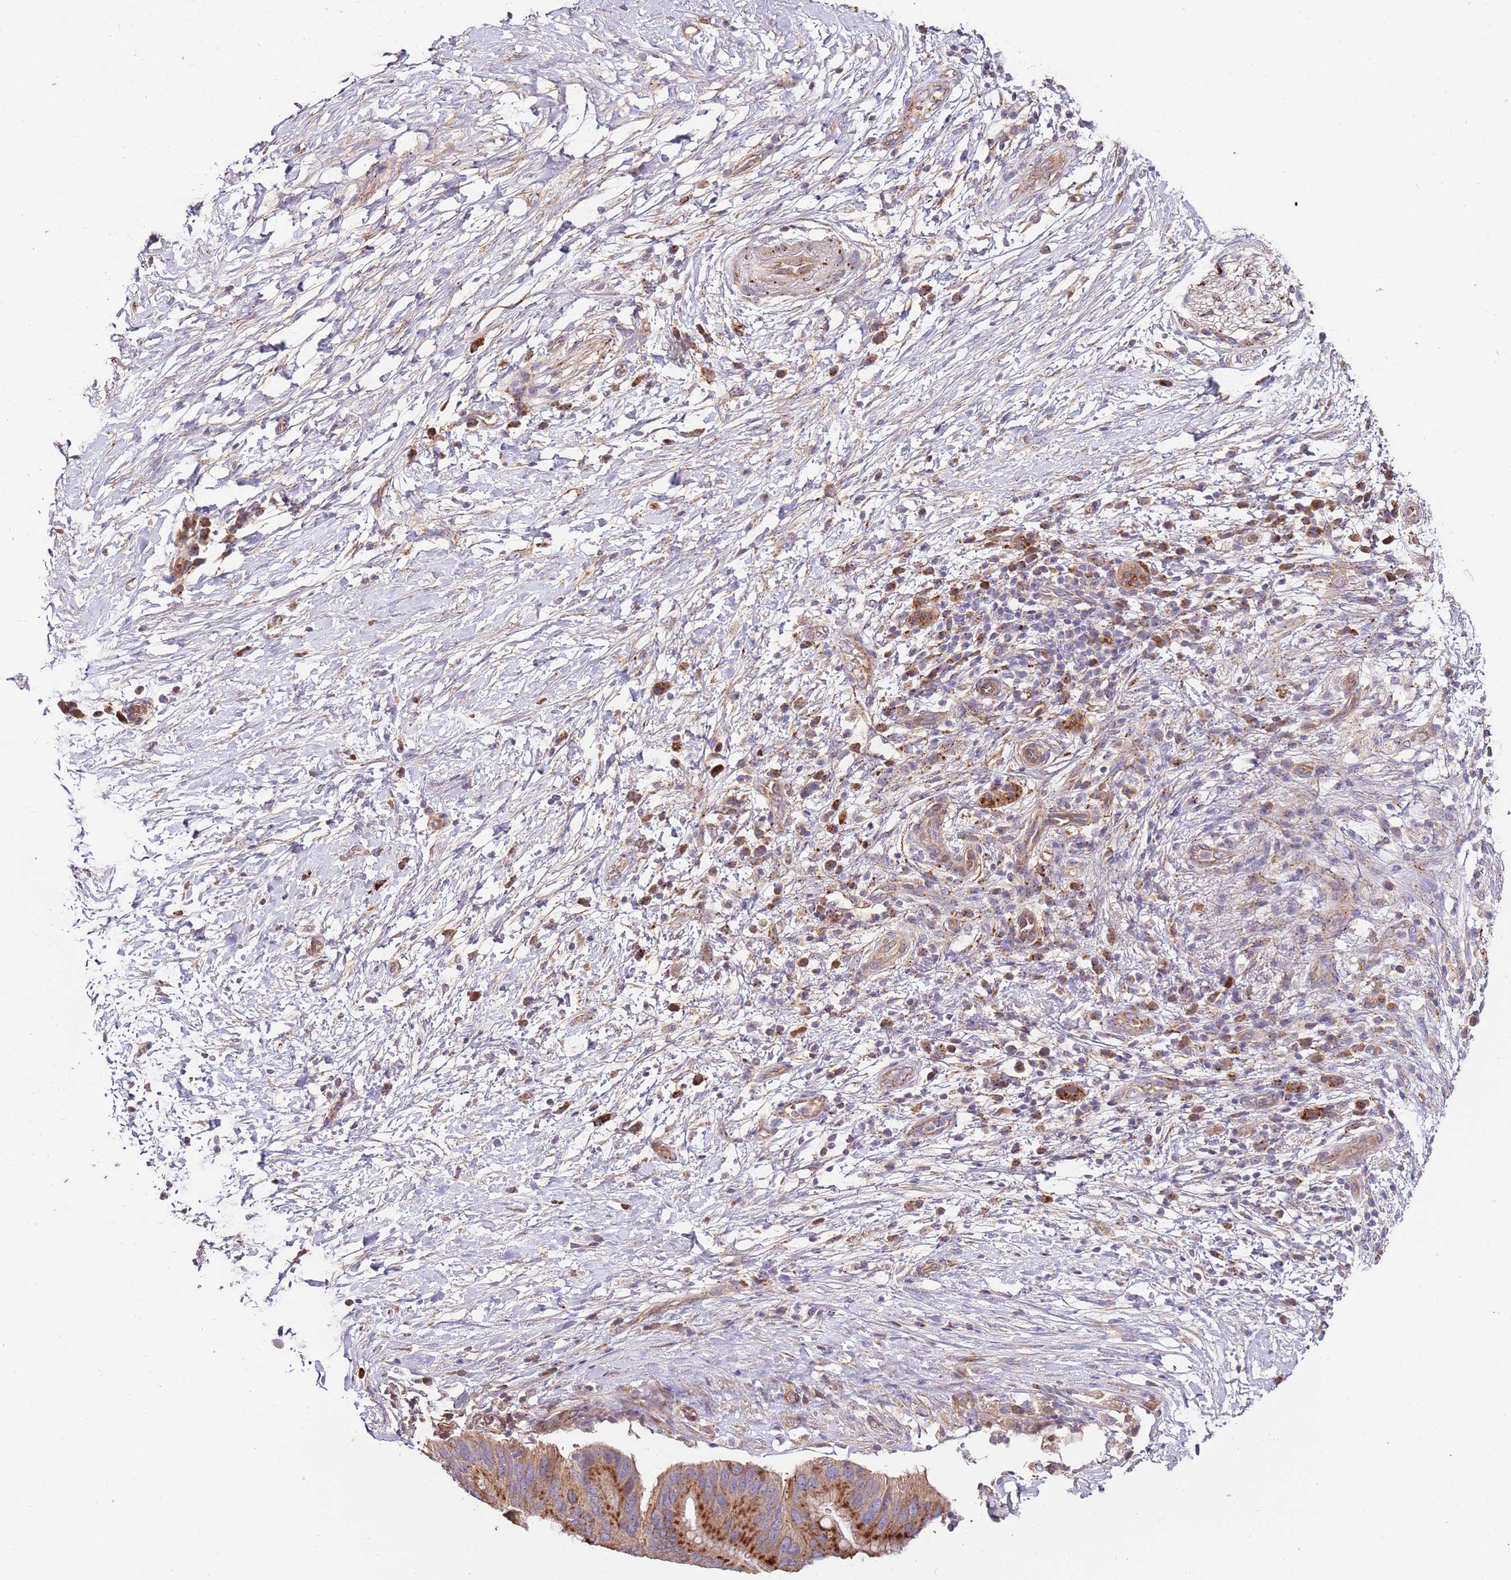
{"staining": {"intensity": "moderate", "quantity": ">75%", "location": "cytoplasmic/membranous"}, "tissue": "pancreatic cancer", "cell_type": "Tumor cells", "image_type": "cancer", "snomed": [{"axis": "morphology", "description": "Adenocarcinoma, NOS"}, {"axis": "topography", "description": "Pancreas"}], "caption": "Pancreatic cancer stained with IHC shows moderate cytoplasmic/membranous staining in approximately >75% of tumor cells.", "gene": "DOCK6", "patient": {"sex": "male", "age": 68}}